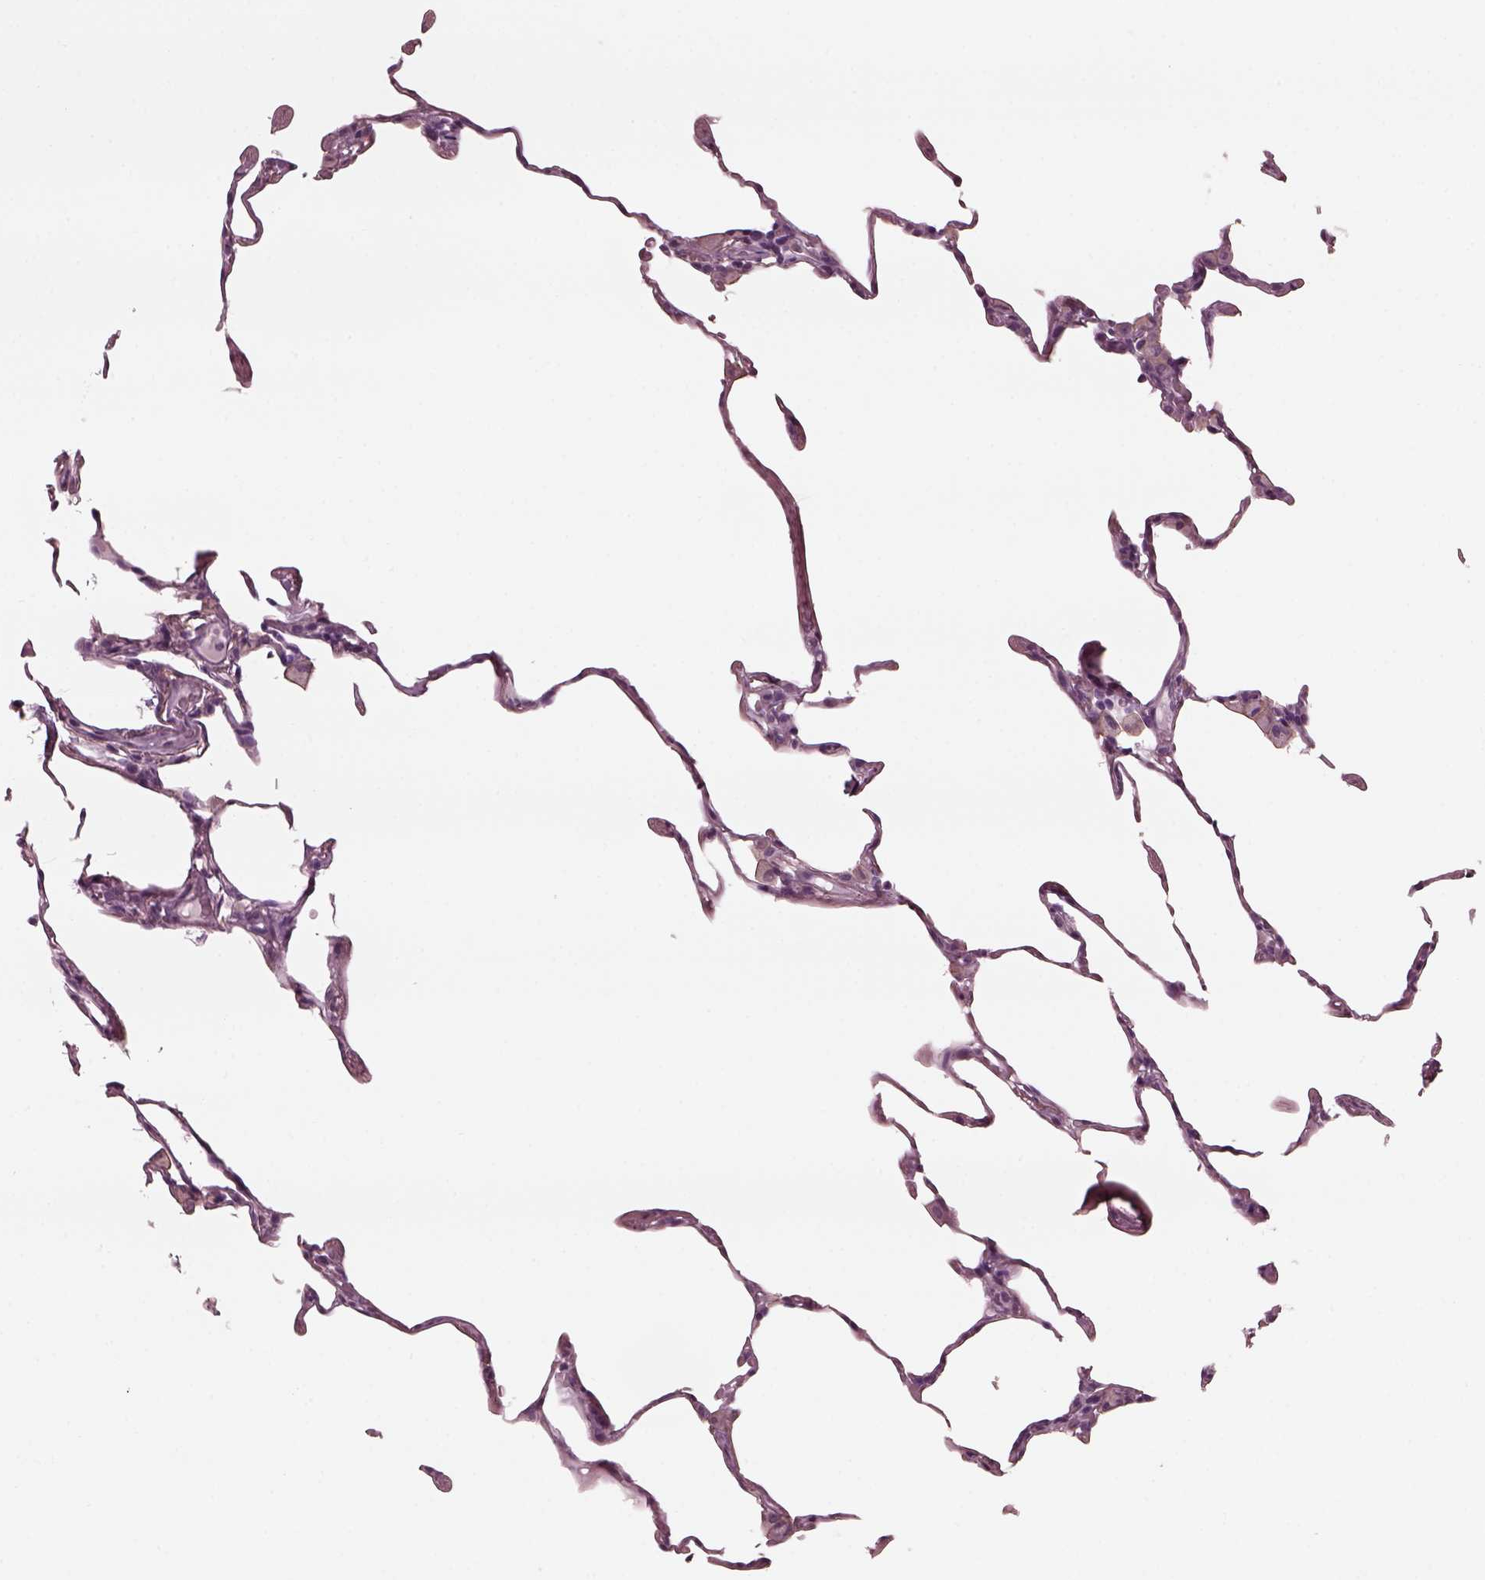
{"staining": {"intensity": "negative", "quantity": "none", "location": "none"}, "tissue": "lung", "cell_type": "Alveolar cells", "image_type": "normal", "snomed": [{"axis": "morphology", "description": "Normal tissue, NOS"}, {"axis": "topography", "description": "Lung"}], "caption": "Lung was stained to show a protein in brown. There is no significant positivity in alveolar cells. (DAB IHC visualized using brightfield microscopy, high magnification).", "gene": "CGA", "patient": {"sex": "female", "age": 57}}